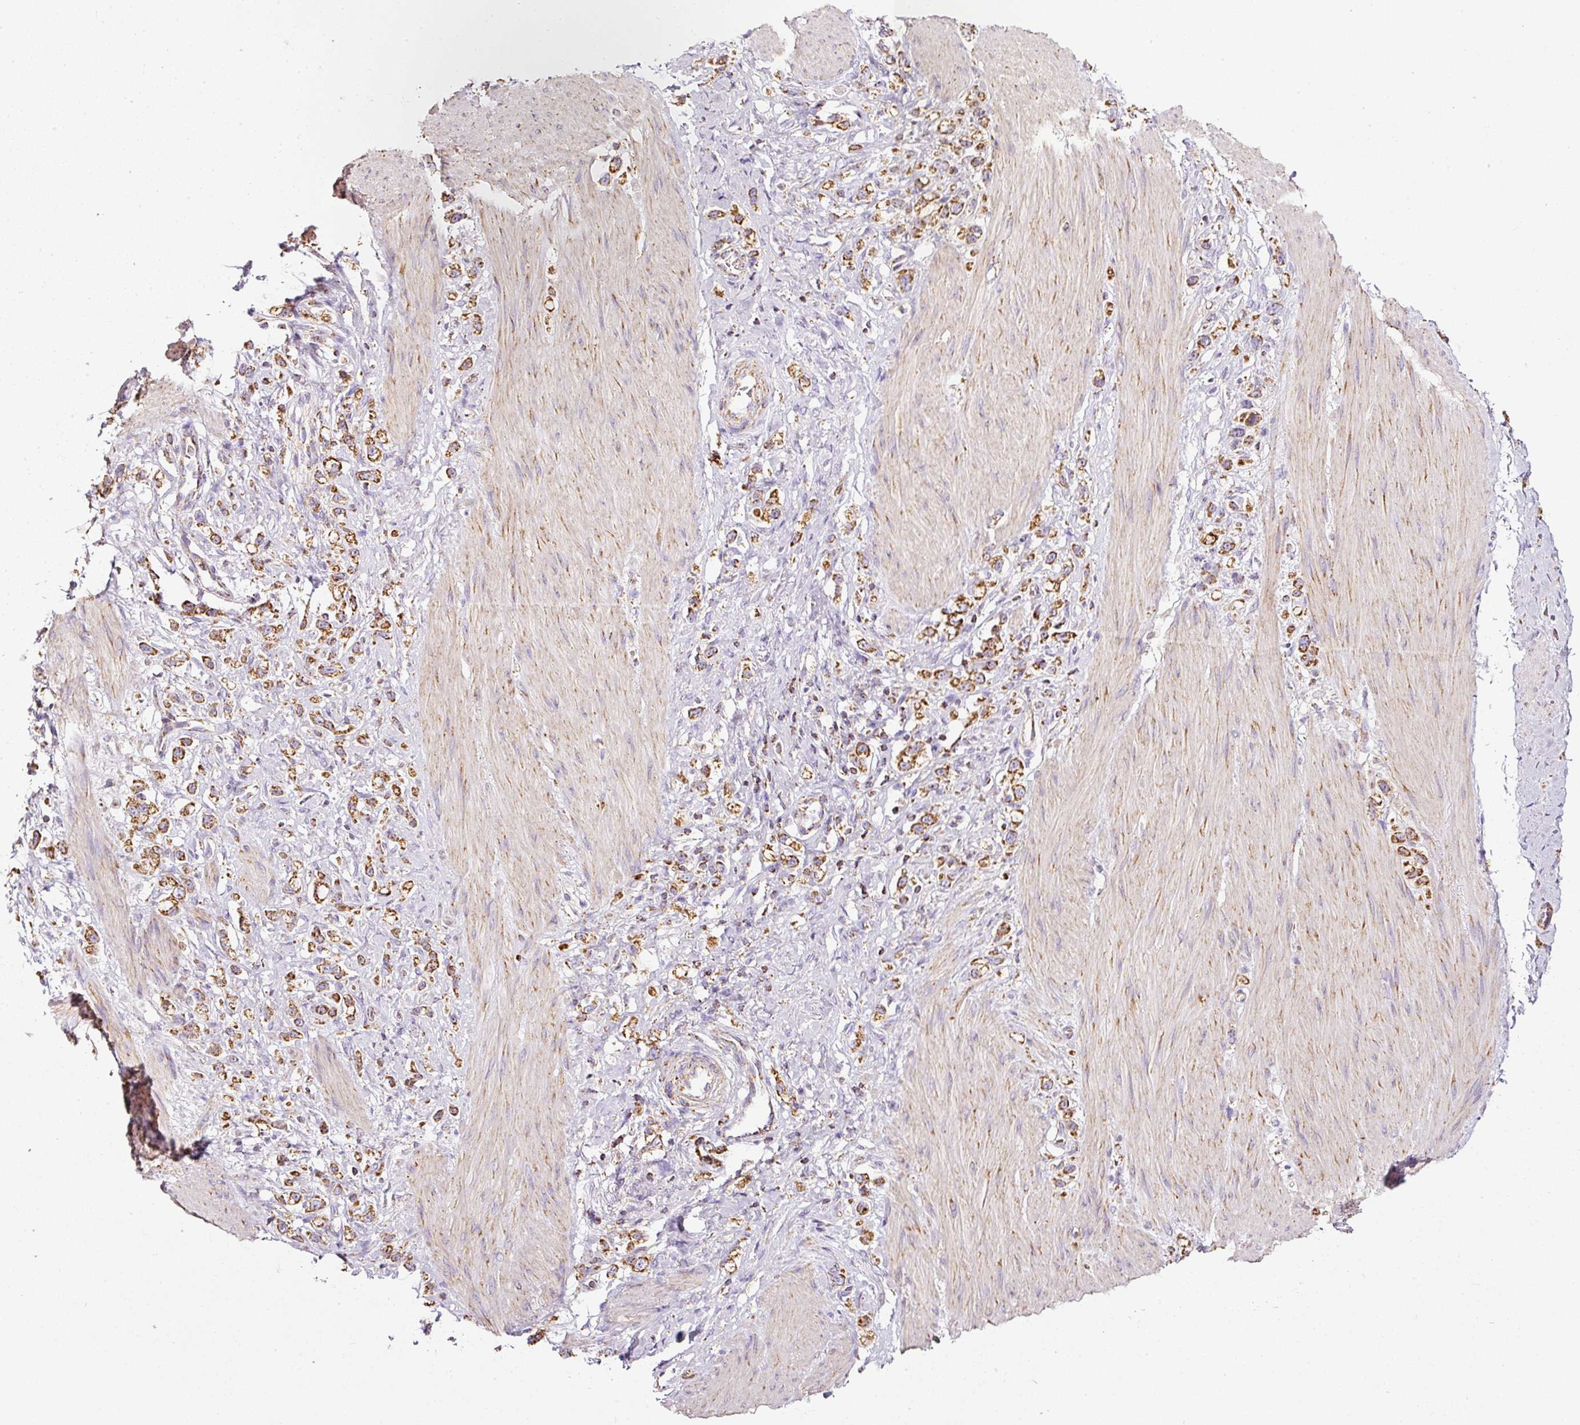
{"staining": {"intensity": "moderate", "quantity": ">75%", "location": "cytoplasmic/membranous"}, "tissue": "stomach cancer", "cell_type": "Tumor cells", "image_type": "cancer", "snomed": [{"axis": "morphology", "description": "Adenocarcinoma, NOS"}, {"axis": "topography", "description": "Stomach"}], "caption": "This is a photomicrograph of immunohistochemistry staining of stomach cancer (adenocarcinoma), which shows moderate staining in the cytoplasmic/membranous of tumor cells.", "gene": "SDHA", "patient": {"sex": "female", "age": 65}}